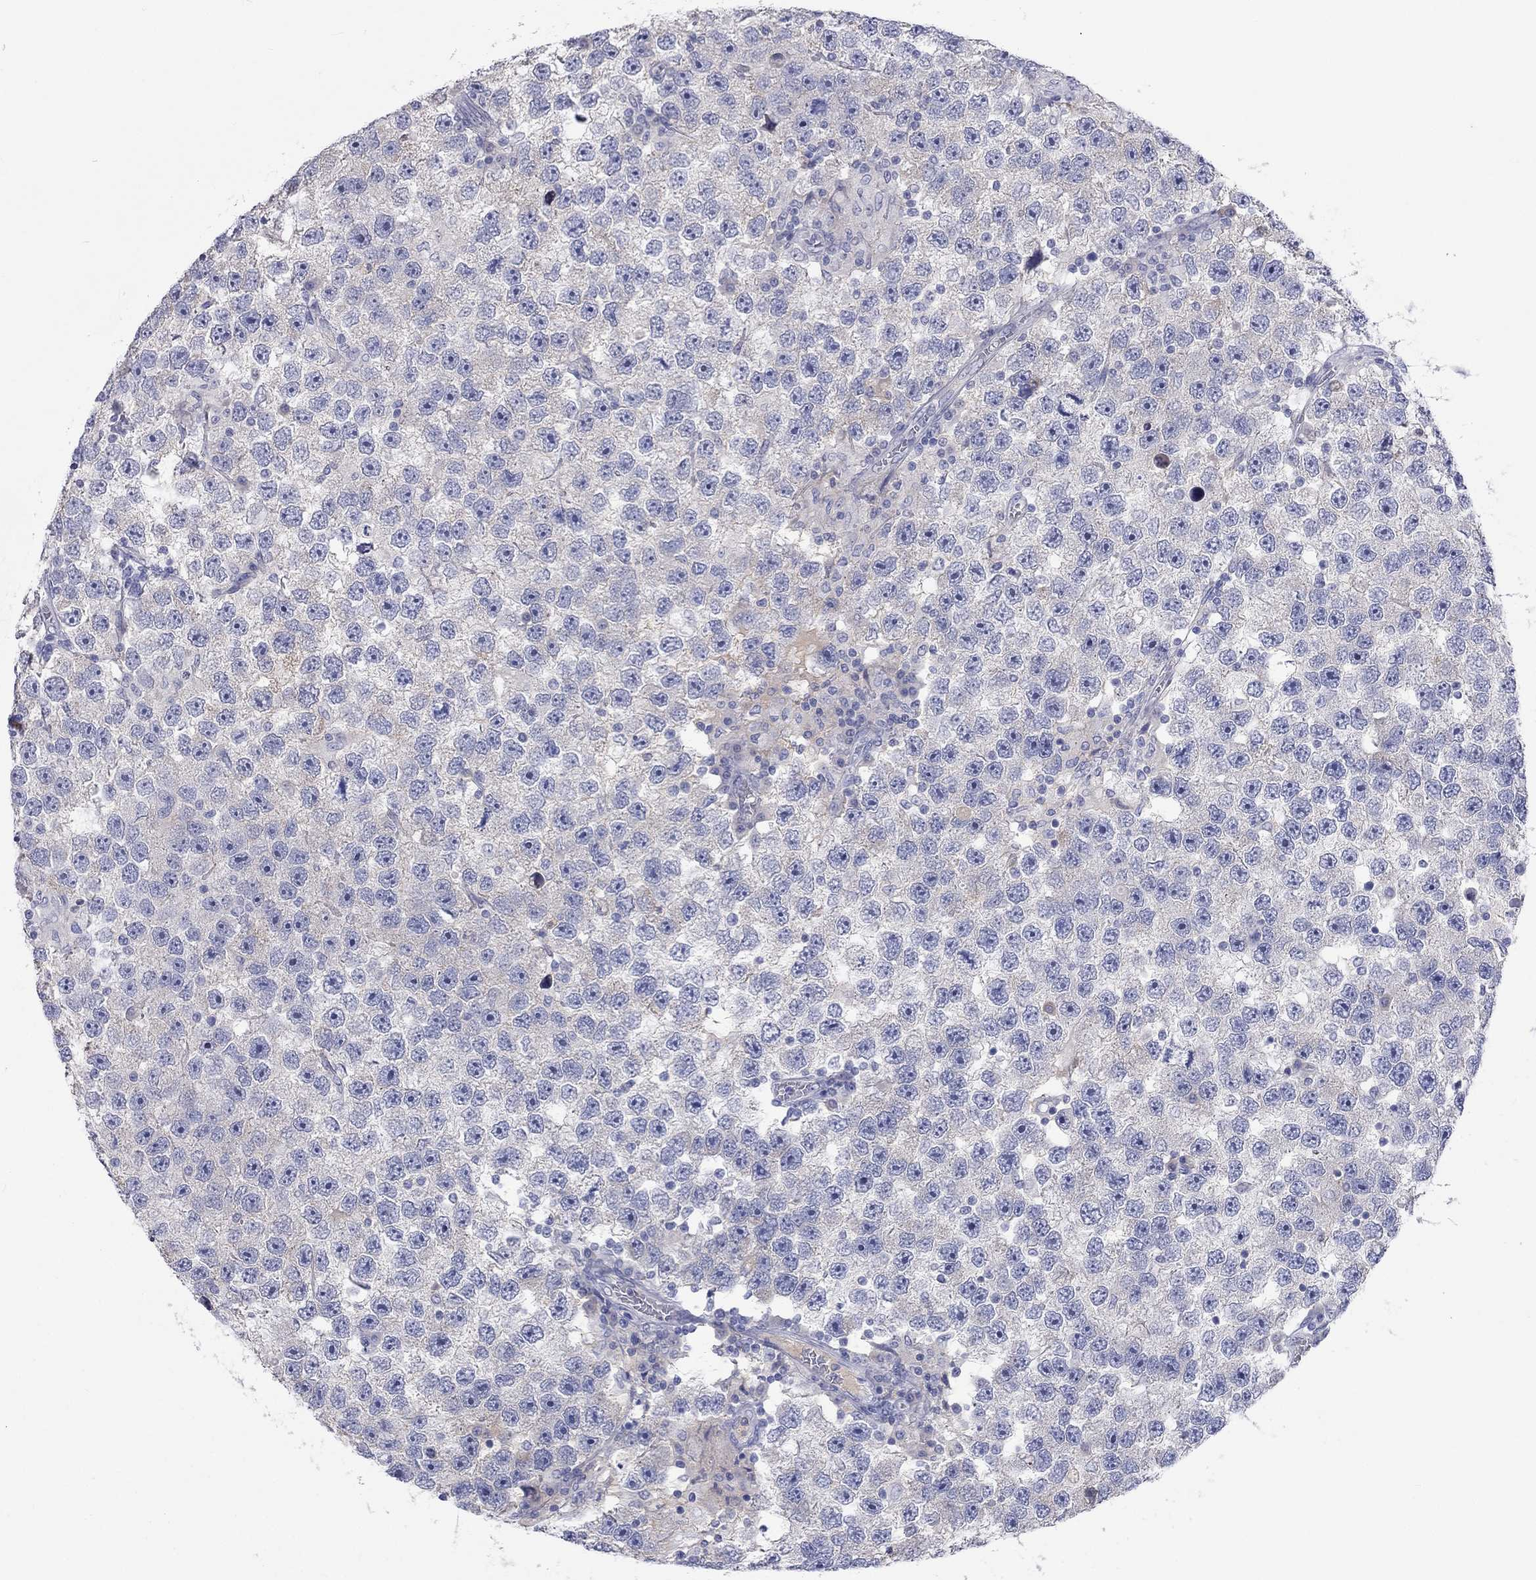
{"staining": {"intensity": "negative", "quantity": "none", "location": "none"}, "tissue": "testis cancer", "cell_type": "Tumor cells", "image_type": "cancer", "snomed": [{"axis": "morphology", "description": "Seminoma, NOS"}, {"axis": "topography", "description": "Testis"}], "caption": "Protein analysis of testis seminoma displays no significant expression in tumor cells. (Immunohistochemistry (ihc), brightfield microscopy, high magnification).", "gene": "ST7L", "patient": {"sex": "male", "age": 26}}